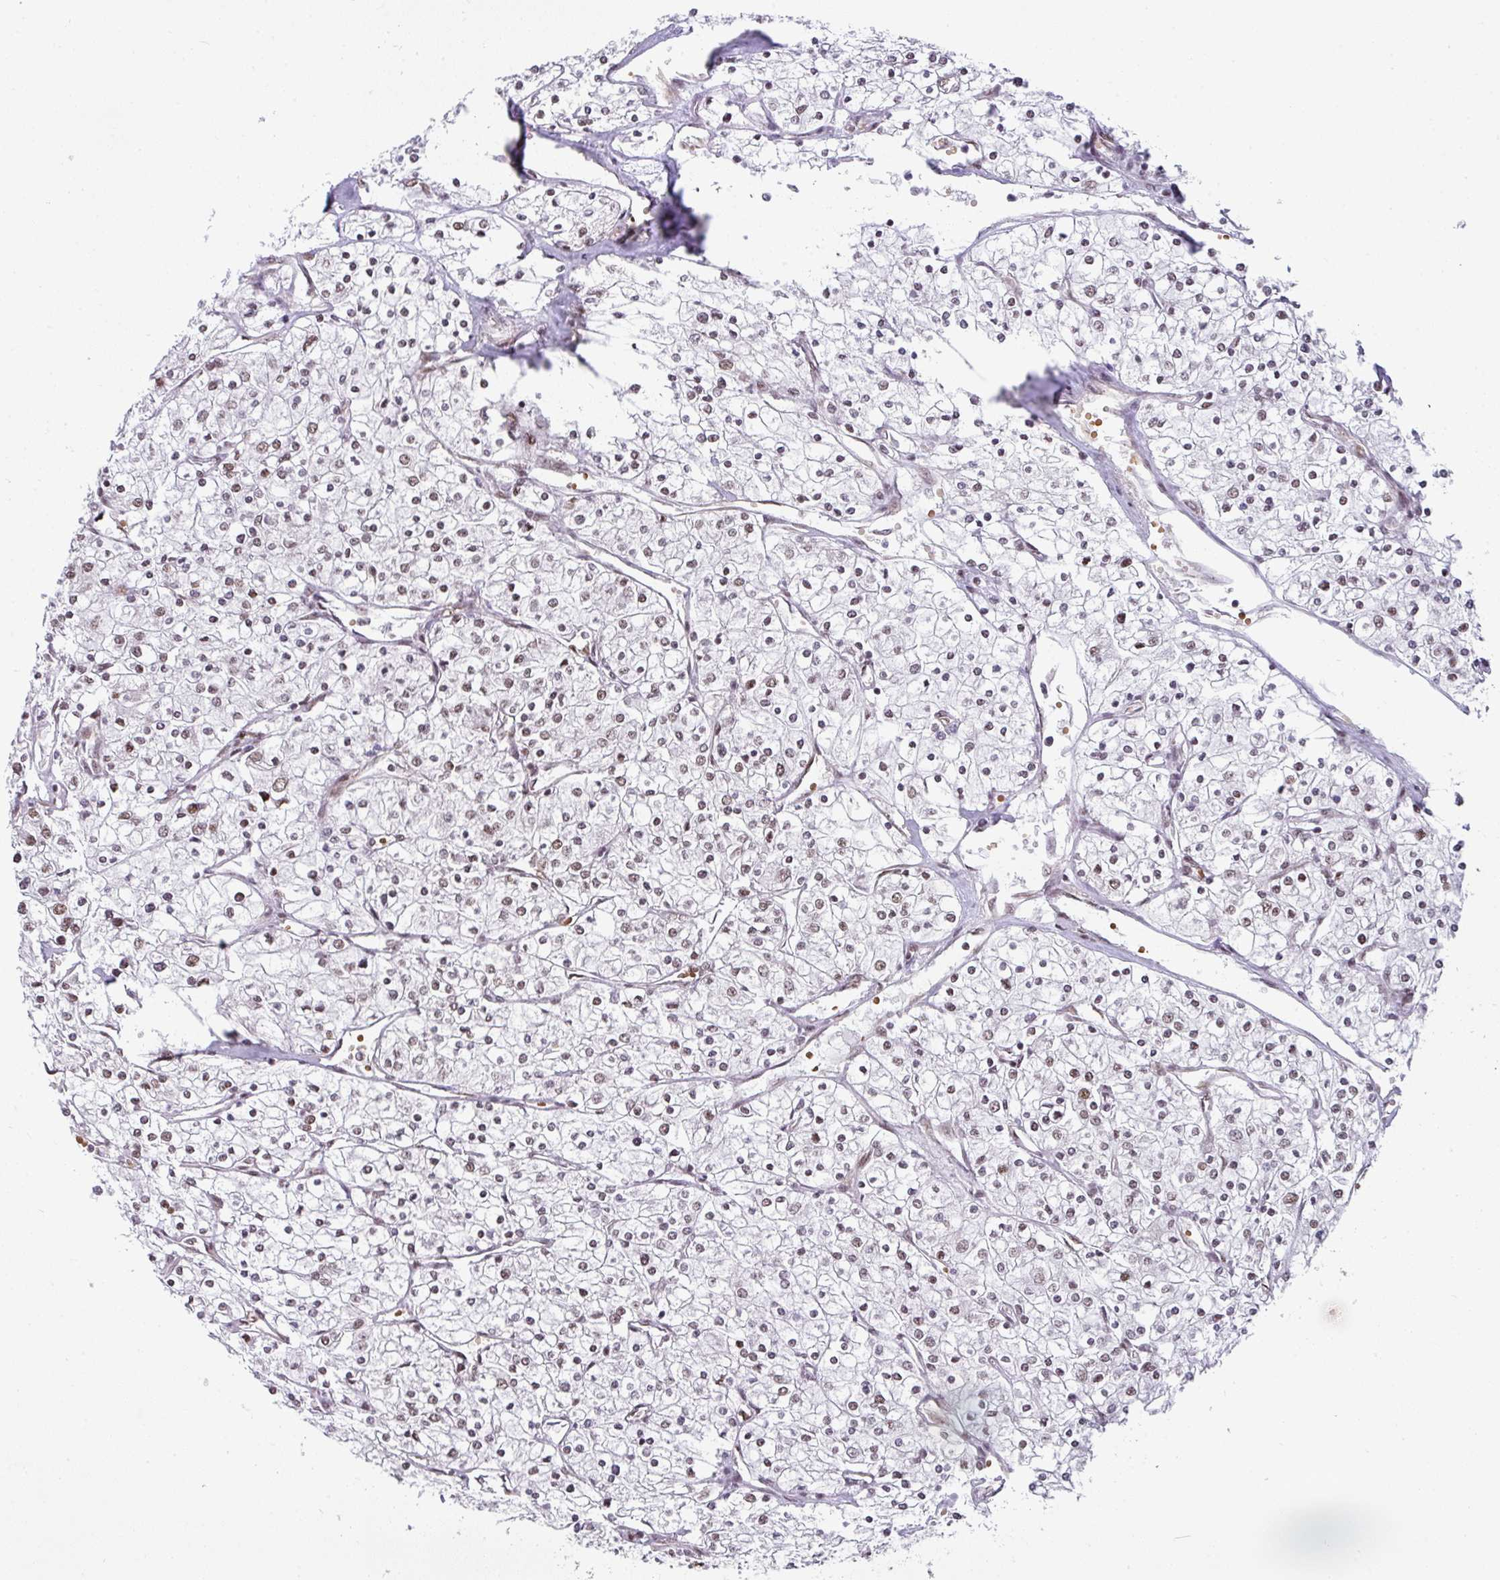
{"staining": {"intensity": "moderate", "quantity": "<25%", "location": "nuclear"}, "tissue": "renal cancer", "cell_type": "Tumor cells", "image_type": "cancer", "snomed": [{"axis": "morphology", "description": "Adenocarcinoma, NOS"}, {"axis": "topography", "description": "Kidney"}], "caption": "Brown immunohistochemical staining in adenocarcinoma (renal) demonstrates moderate nuclear positivity in about <25% of tumor cells.", "gene": "NCOA5", "patient": {"sex": "male", "age": 80}}